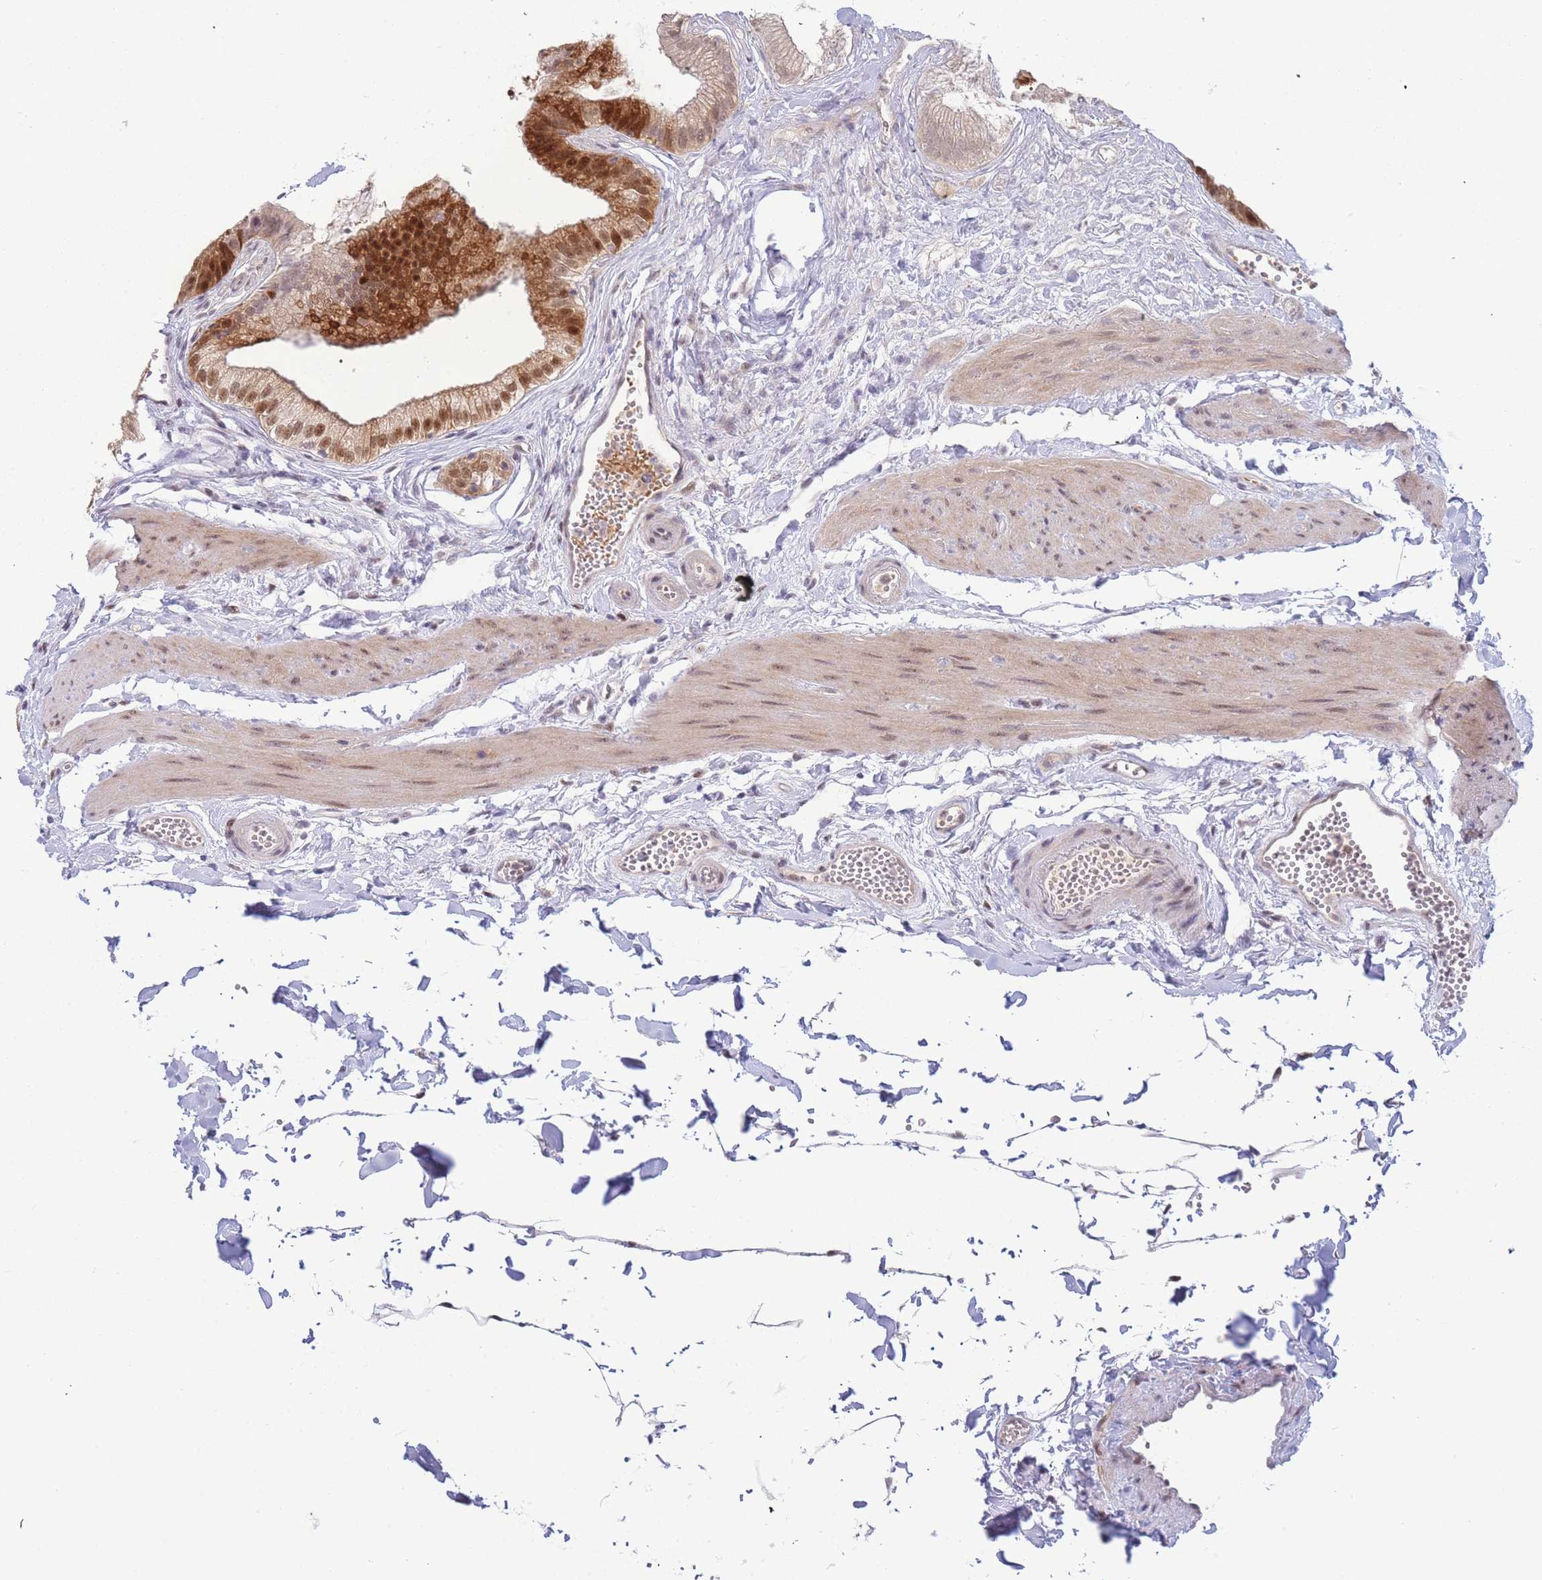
{"staining": {"intensity": "strong", "quantity": ">75%", "location": "cytoplasmic/membranous,nuclear"}, "tissue": "gallbladder", "cell_type": "Glandular cells", "image_type": "normal", "snomed": [{"axis": "morphology", "description": "Normal tissue, NOS"}, {"axis": "topography", "description": "Gallbladder"}], "caption": "The histopathology image shows immunohistochemical staining of normal gallbladder. There is strong cytoplasmic/membranous,nuclear expression is seen in approximately >75% of glandular cells.", "gene": "DEAF1", "patient": {"sex": "female", "age": 54}}